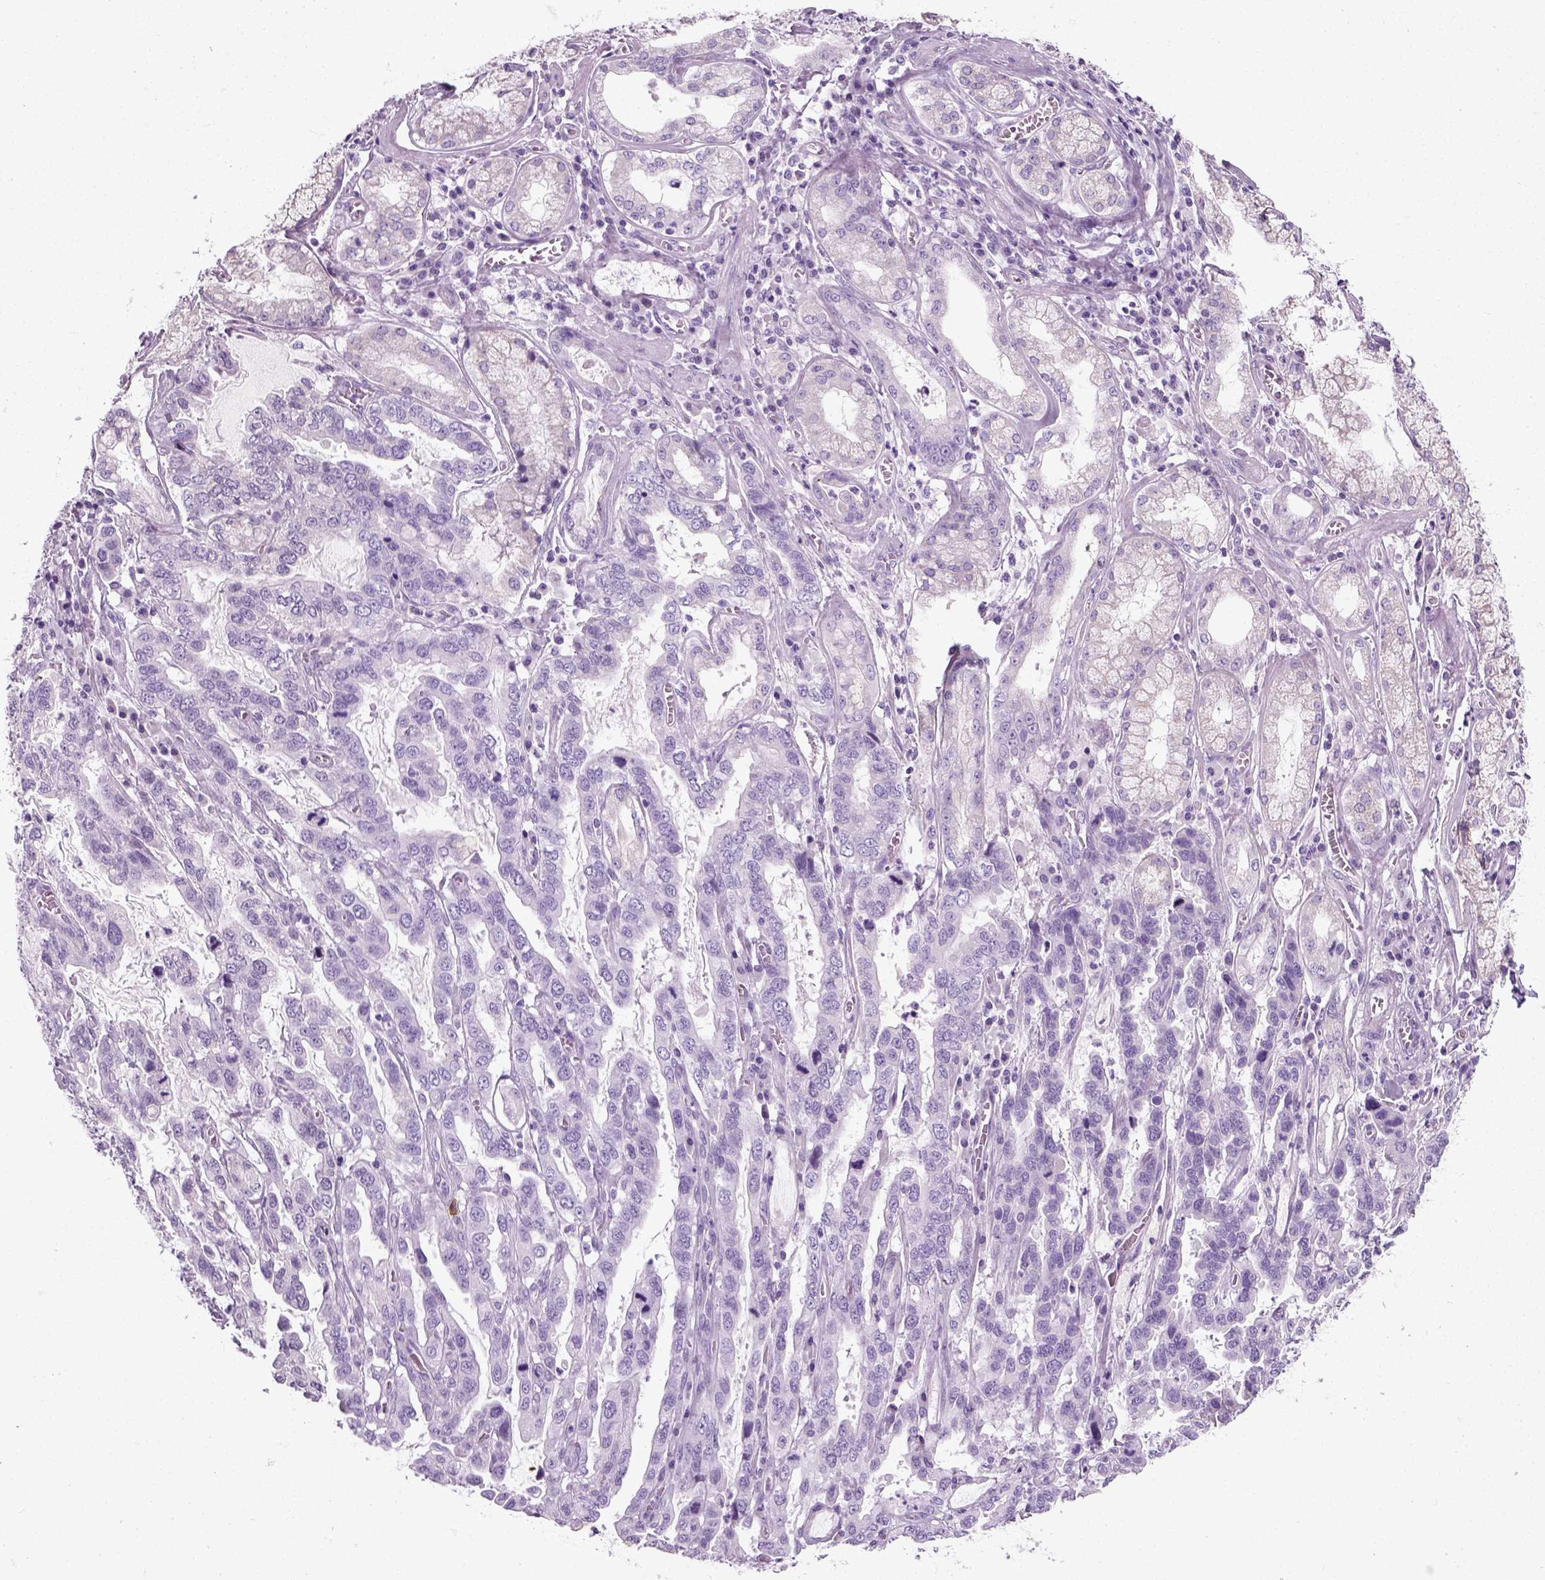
{"staining": {"intensity": "negative", "quantity": "none", "location": "none"}, "tissue": "stomach cancer", "cell_type": "Tumor cells", "image_type": "cancer", "snomed": [{"axis": "morphology", "description": "Adenocarcinoma, NOS"}, {"axis": "topography", "description": "Stomach, lower"}], "caption": "DAB immunohistochemical staining of human stomach adenocarcinoma demonstrates no significant positivity in tumor cells.", "gene": "SLC12A5", "patient": {"sex": "female", "age": 76}}